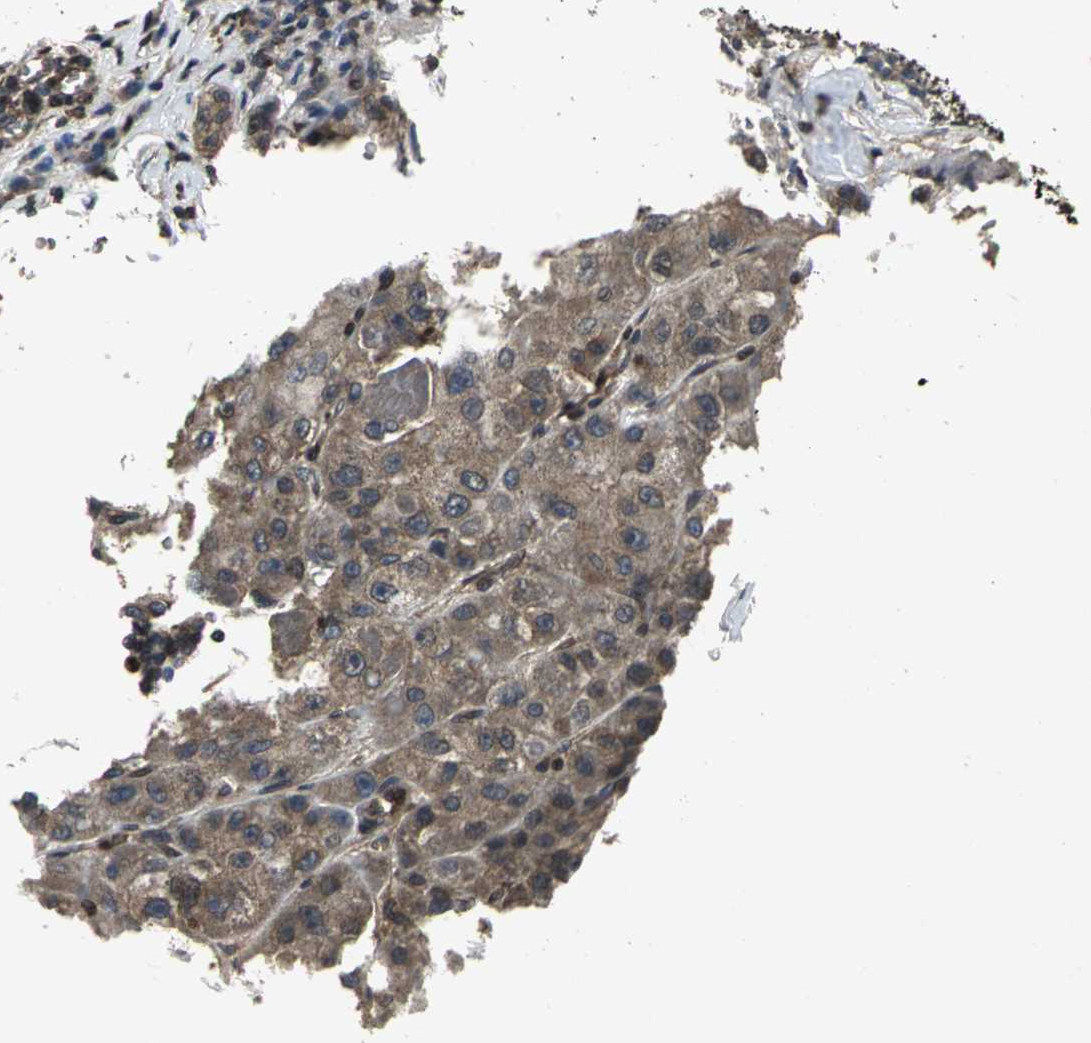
{"staining": {"intensity": "moderate", "quantity": ">75%", "location": "cytoplasmic/membranous"}, "tissue": "liver cancer", "cell_type": "Tumor cells", "image_type": "cancer", "snomed": [{"axis": "morphology", "description": "Carcinoma, Hepatocellular, NOS"}, {"axis": "topography", "description": "Liver"}], "caption": "Protein staining of liver hepatocellular carcinoma tissue exhibits moderate cytoplasmic/membranous positivity in approximately >75% of tumor cells. (DAB = brown stain, brightfield microscopy at high magnification).", "gene": "AHR", "patient": {"sex": "male", "age": 80}}